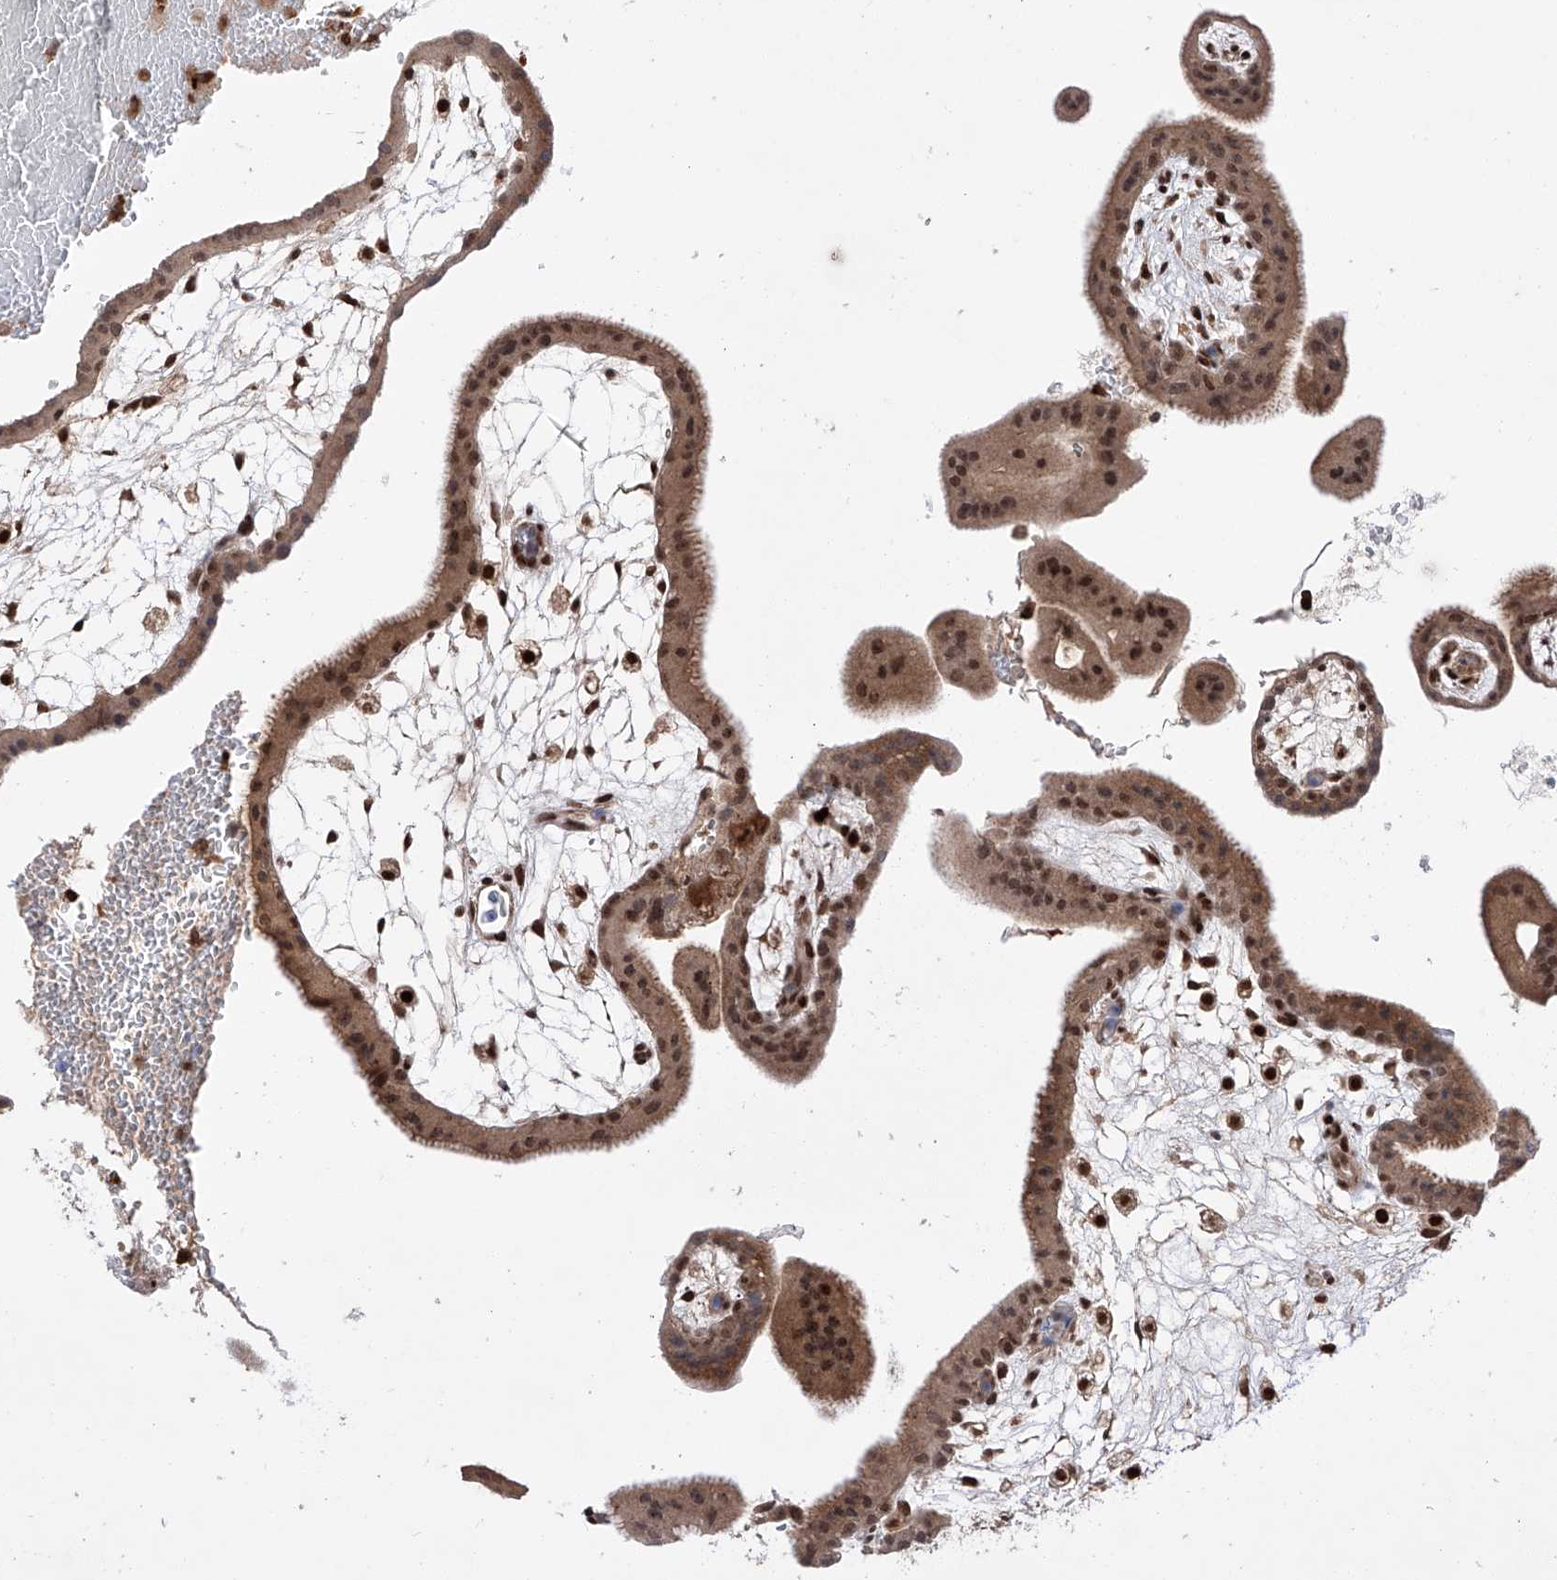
{"staining": {"intensity": "strong", "quantity": ">75%", "location": "cytoplasmic/membranous,nuclear"}, "tissue": "placenta", "cell_type": "Decidual cells", "image_type": "normal", "snomed": [{"axis": "morphology", "description": "Normal tissue, NOS"}, {"axis": "topography", "description": "Placenta"}], "caption": "Immunohistochemical staining of unremarkable placenta shows >75% levels of strong cytoplasmic/membranous,nuclear protein expression in about >75% of decidual cells.", "gene": "ZNF280D", "patient": {"sex": "female", "age": 35}}